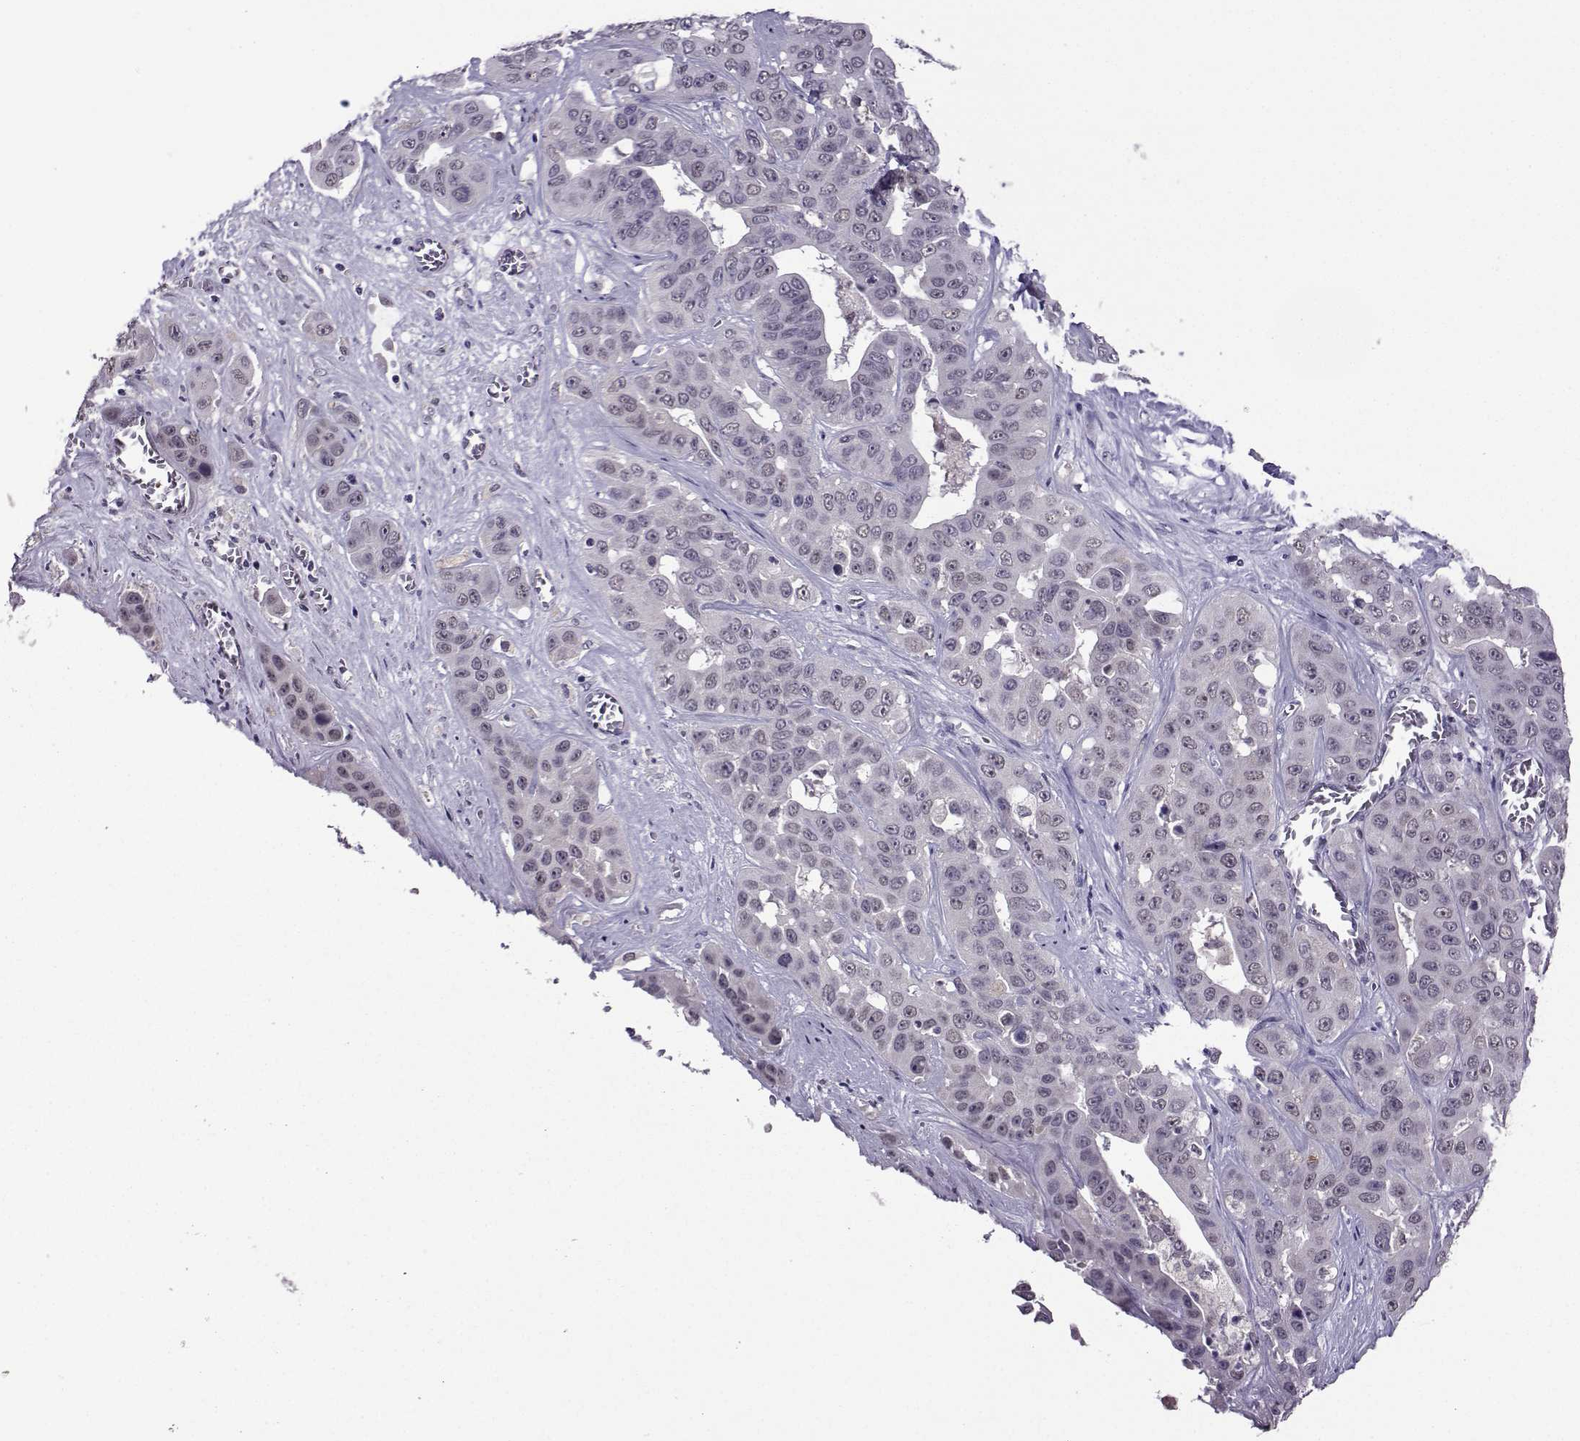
{"staining": {"intensity": "negative", "quantity": "none", "location": "none"}, "tissue": "liver cancer", "cell_type": "Tumor cells", "image_type": "cancer", "snomed": [{"axis": "morphology", "description": "Cholangiocarcinoma"}, {"axis": "topography", "description": "Liver"}], "caption": "An immunohistochemistry photomicrograph of liver cancer (cholangiocarcinoma) is shown. There is no staining in tumor cells of liver cancer (cholangiocarcinoma).", "gene": "DDX20", "patient": {"sex": "female", "age": 52}}